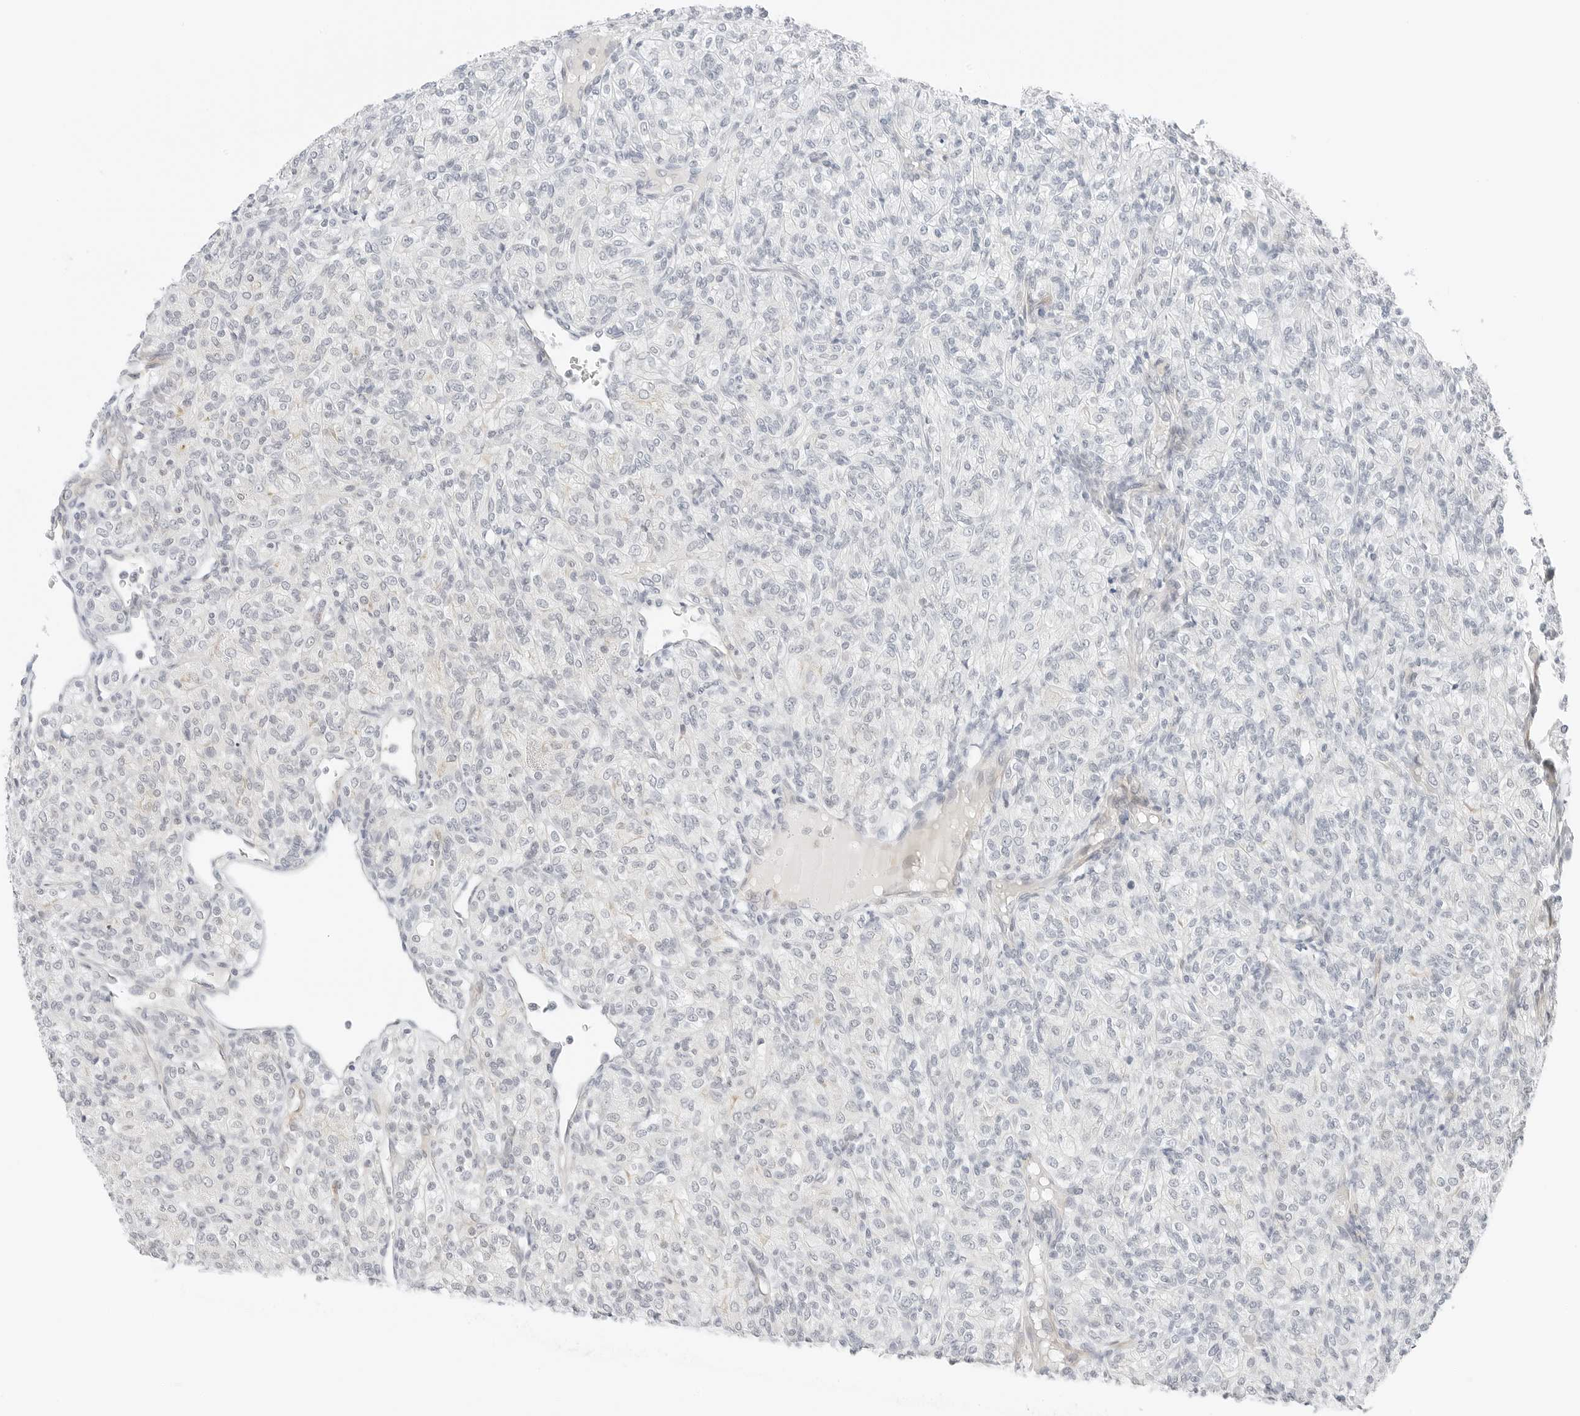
{"staining": {"intensity": "negative", "quantity": "none", "location": "none"}, "tissue": "renal cancer", "cell_type": "Tumor cells", "image_type": "cancer", "snomed": [{"axis": "morphology", "description": "Adenocarcinoma, NOS"}, {"axis": "topography", "description": "Kidney"}], "caption": "A high-resolution image shows immunohistochemistry staining of renal cancer (adenocarcinoma), which exhibits no significant staining in tumor cells.", "gene": "IQCC", "patient": {"sex": "male", "age": 77}}